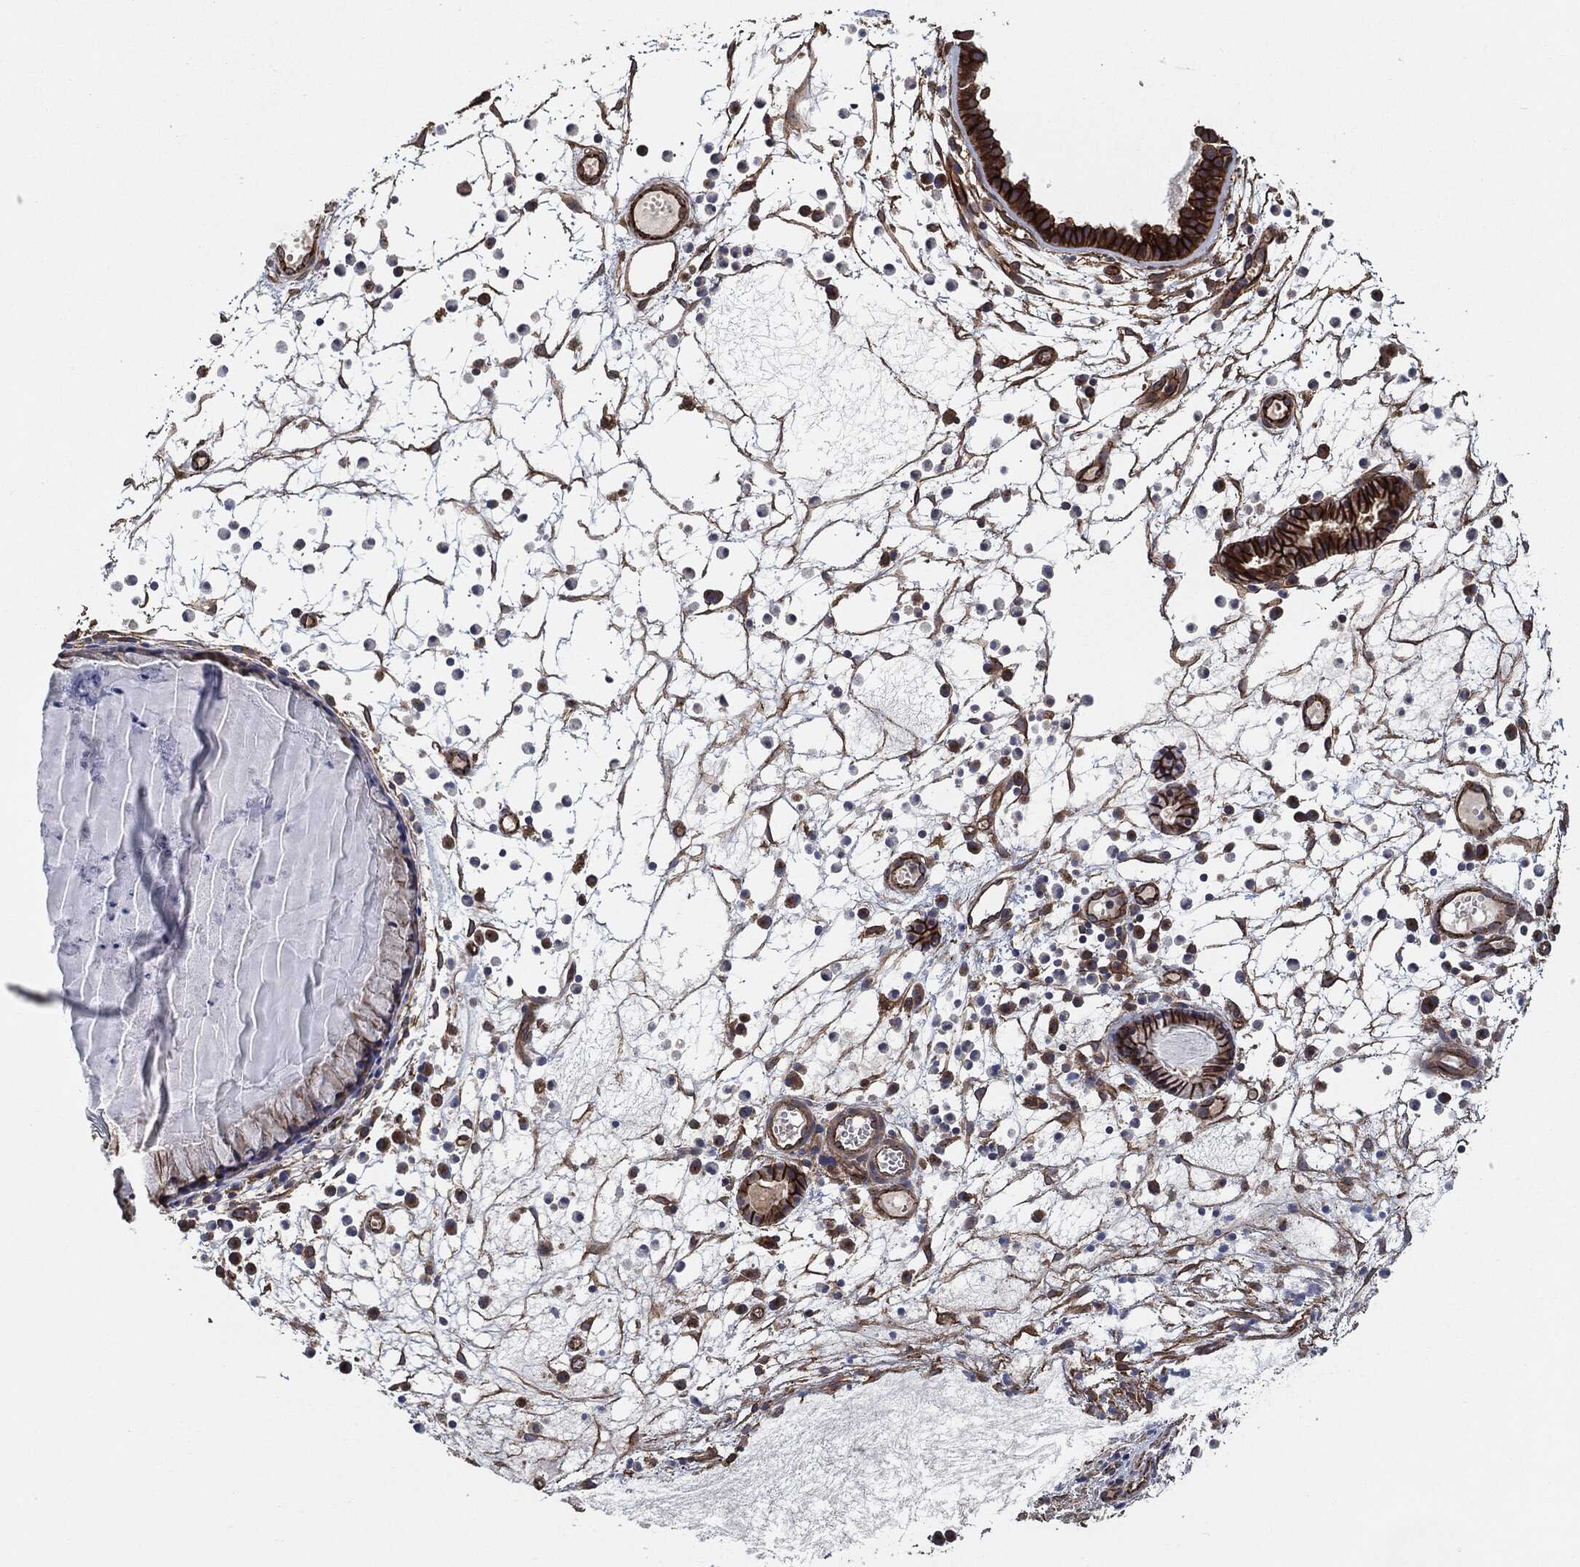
{"staining": {"intensity": "strong", "quantity": ">75%", "location": "cytoplasmic/membranous"}, "tissue": "nasopharynx", "cell_type": "Respiratory epithelial cells", "image_type": "normal", "snomed": [{"axis": "morphology", "description": "Normal tissue, NOS"}, {"axis": "topography", "description": "Nasopharynx"}], "caption": "High-power microscopy captured an immunohistochemistry (IHC) histopathology image of unremarkable nasopharynx, revealing strong cytoplasmic/membranous positivity in approximately >75% of respiratory epithelial cells.", "gene": "CTNNA1", "patient": {"sex": "female", "age": 73}}